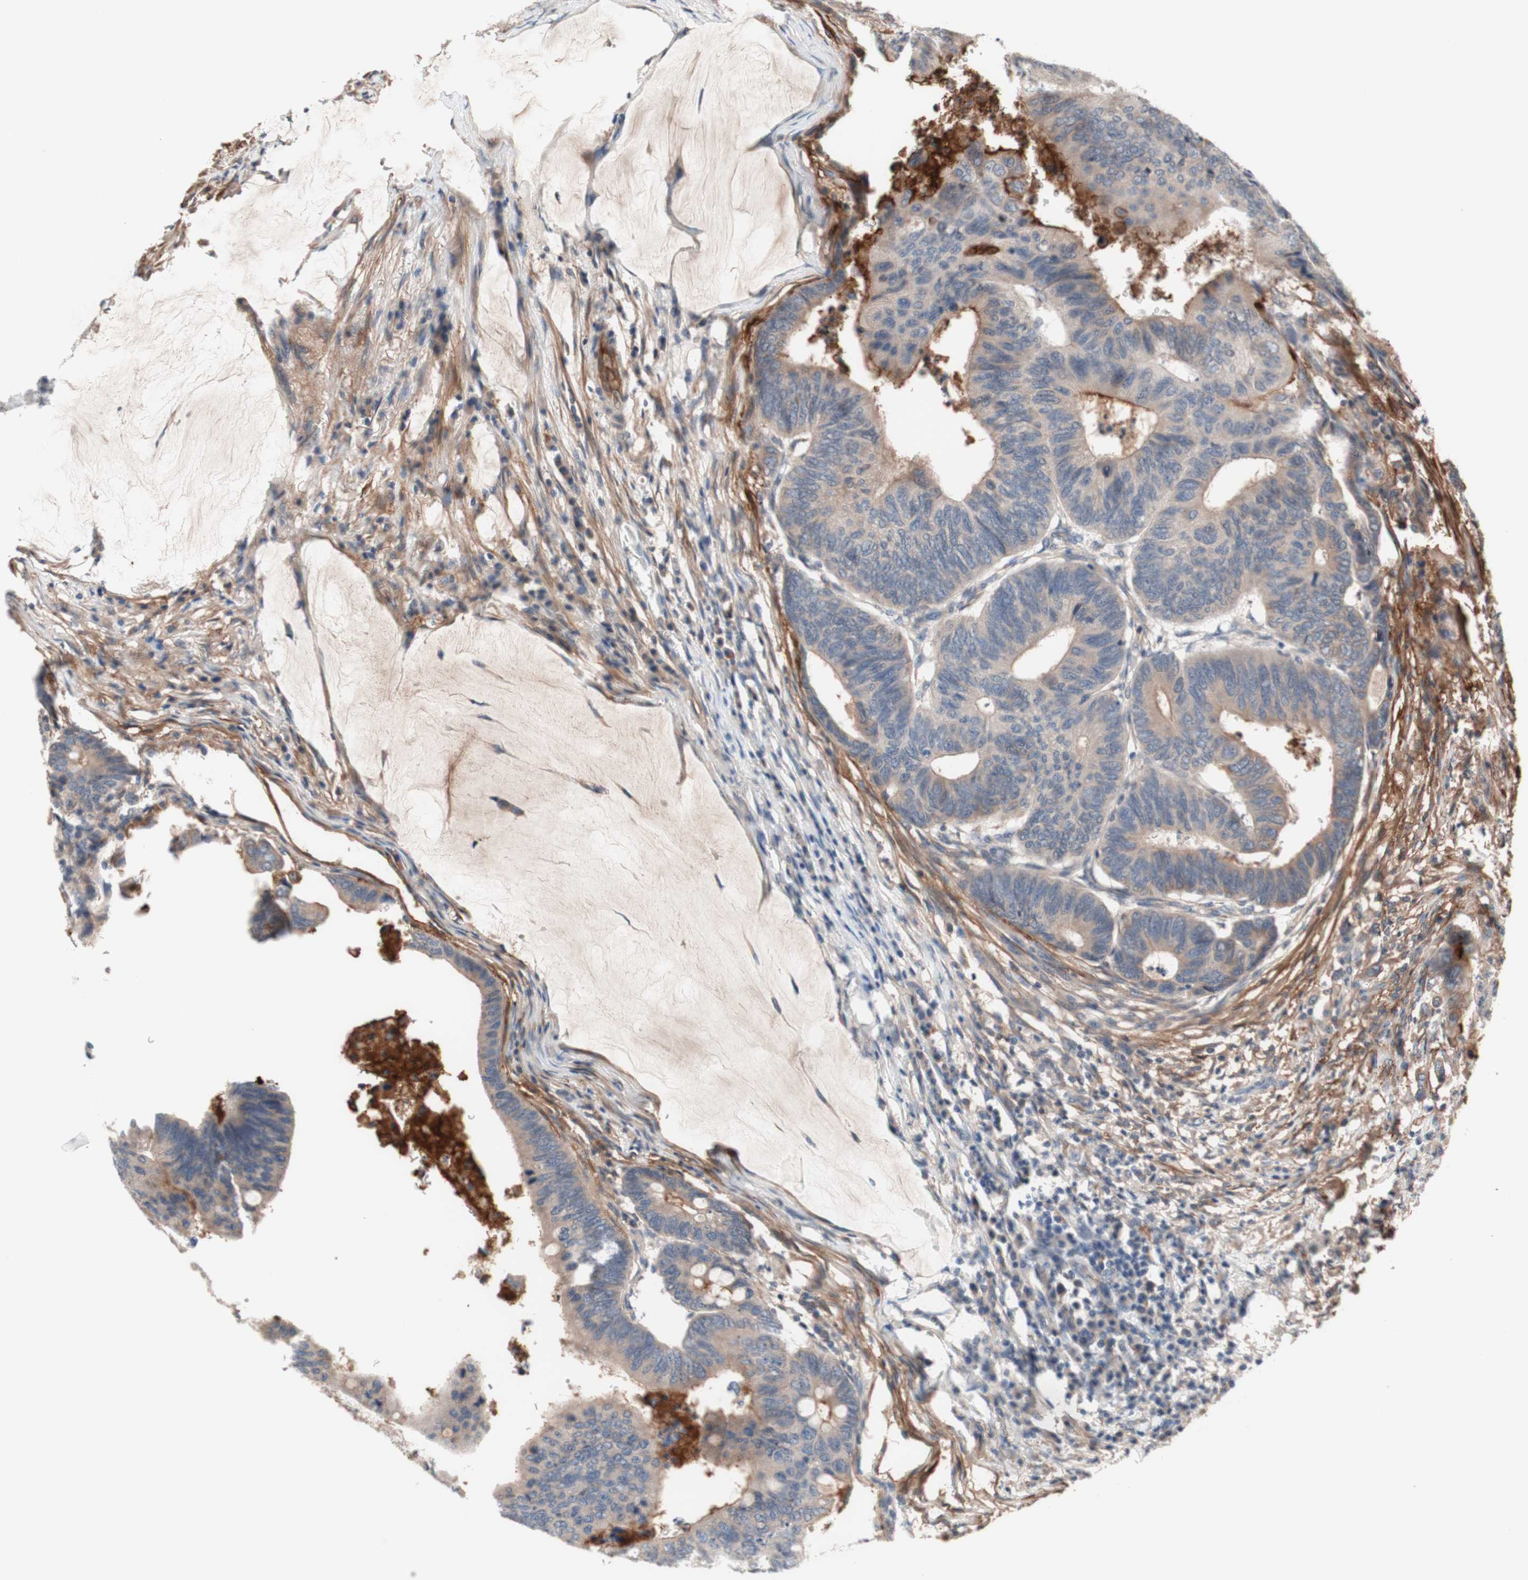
{"staining": {"intensity": "strong", "quantity": "<25%", "location": "cytoplasmic/membranous"}, "tissue": "colorectal cancer", "cell_type": "Tumor cells", "image_type": "cancer", "snomed": [{"axis": "morphology", "description": "Normal tissue, NOS"}, {"axis": "morphology", "description": "Adenocarcinoma, NOS"}, {"axis": "topography", "description": "Rectum"}, {"axis": "topography", "description": "Peripheral nerve tissue"}], "caption": "This is an image of immunohistochemistry (IHC) staining of adenocarcinoma (colorectal), which shows strong staining in the cytoplasmic/membranous of tumor cells.", "gene": "CD55", "patient": {"sex": "male", "age": 92}}